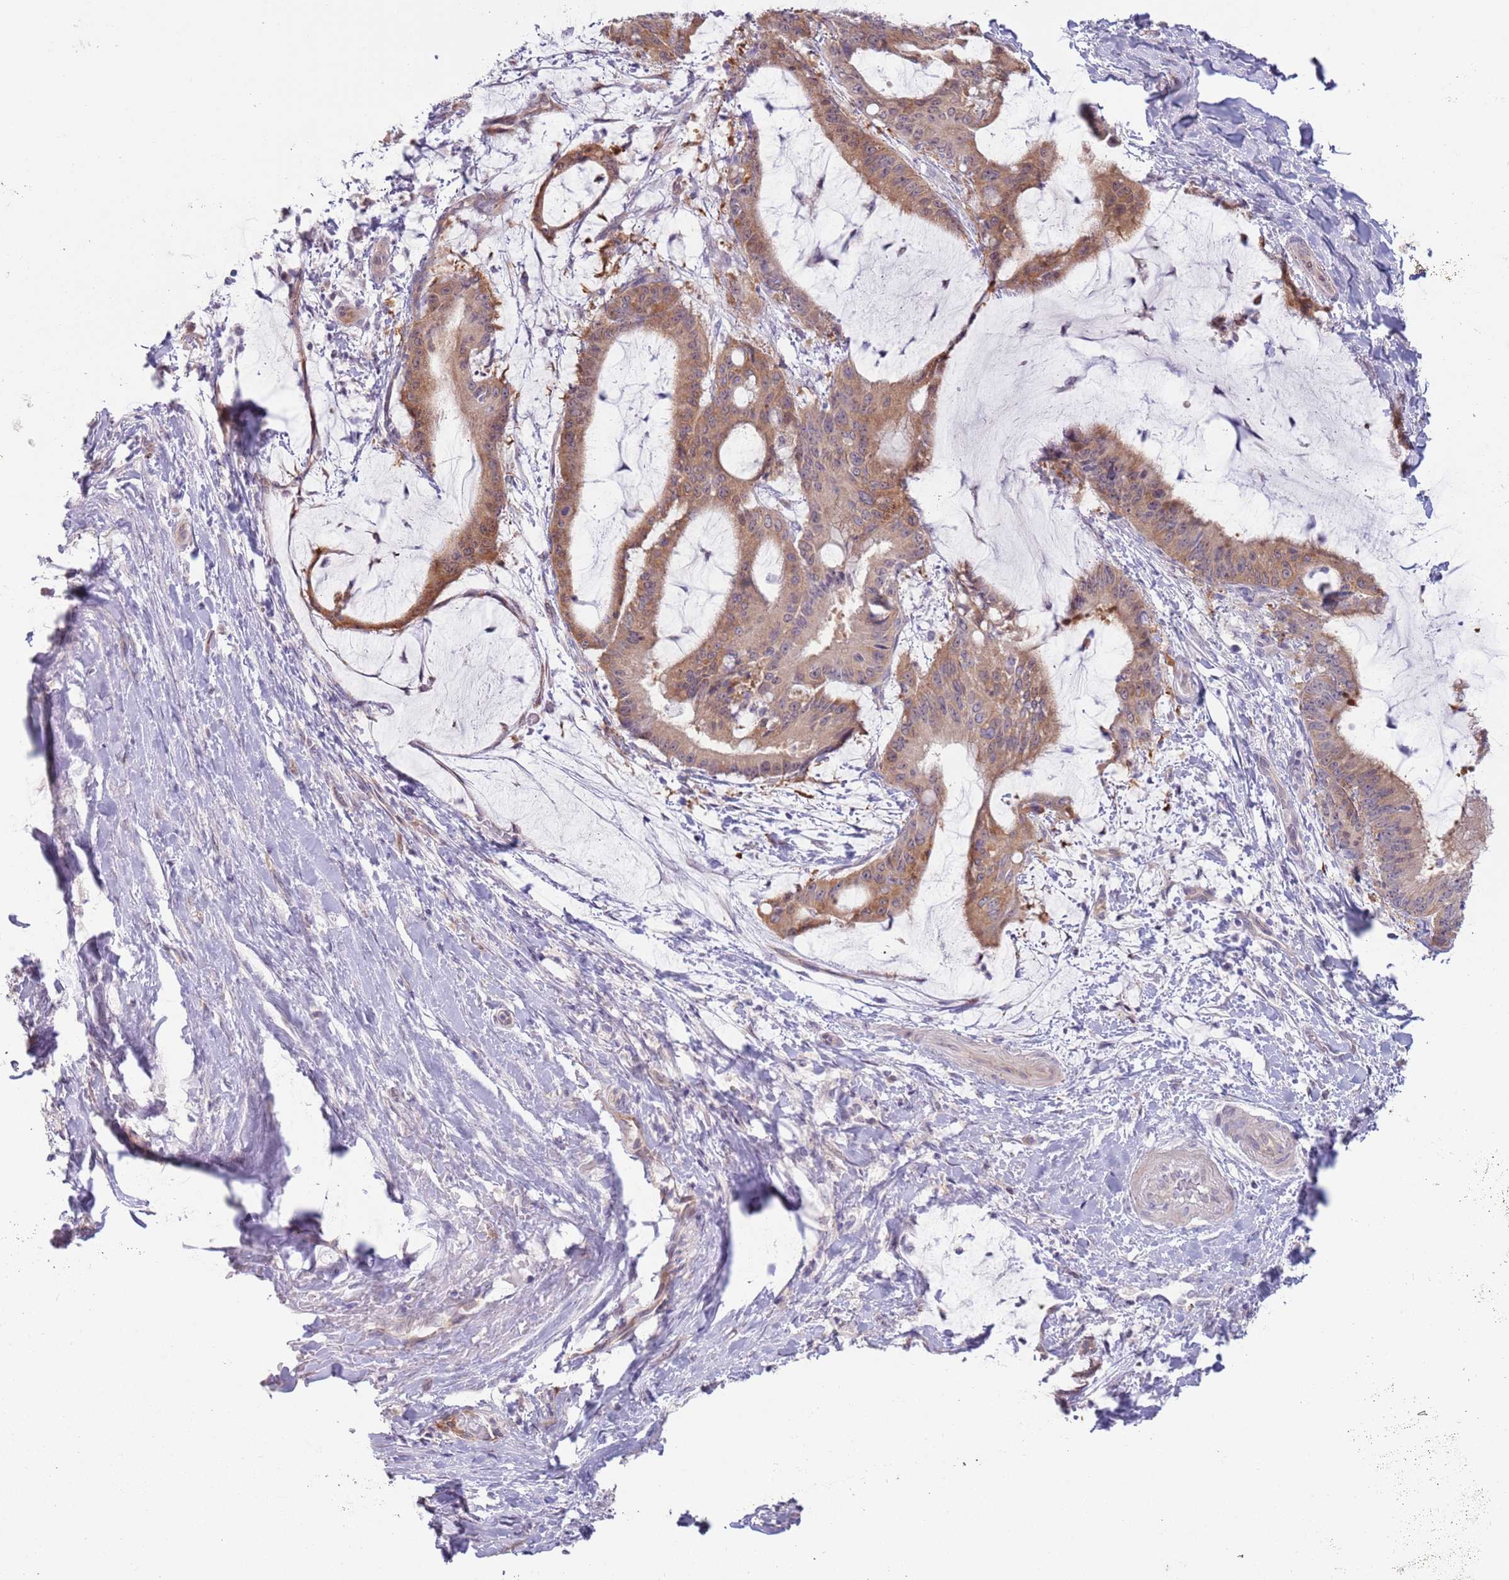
{"staining": {"intensity": "moderate", "quantity": "25%-75%", "location": "cytoplasmic/membranous"}, "tissue": "liver cancer", "cell_type": "Tumor cells", "image_type": "cancer", "snomed": [{"axis": "morphology", "description": "Normal tissue, NOS"}, {"axis": "morphology", "description": "Cholangiocarcinoma"}, {"axis": "topography", "description": "Liver"}, {"axis": "topography", "description": "Peripheral nerve tissue"}], "caption": "Liver cancer (cholangiocarcinoma) tissue exhibits moderate cytoplasmic/membranous staining in about 25%-75% of tumor cells, visualized by immunohistochemistry. (Stains: DAB in brown, nuclei in blue, Microscopy: brightfield microscopy at high magnification).", "gene": "LDHD", "patient": {"sex": "female", "age": 73}}